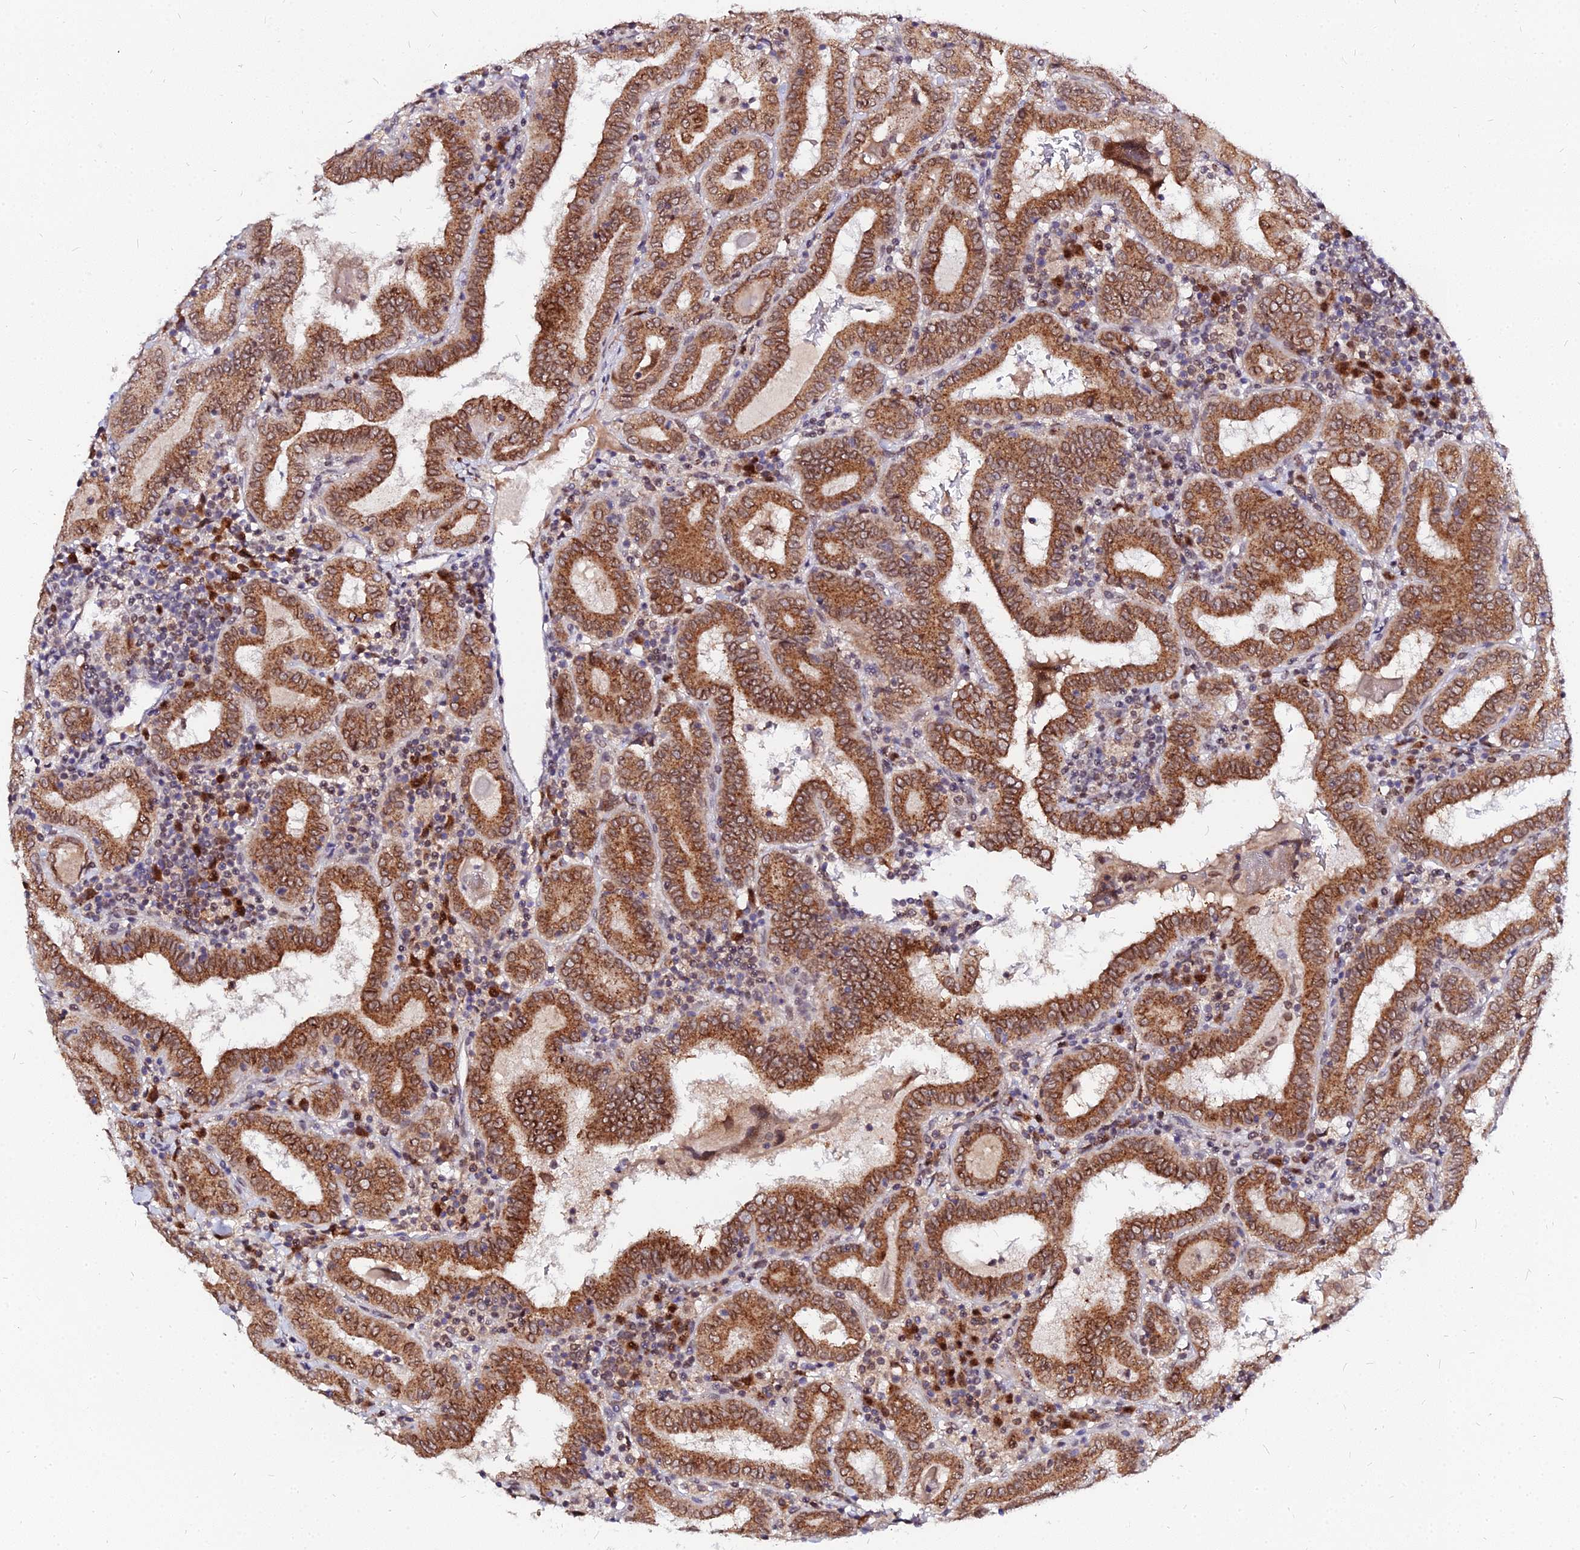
{"staining": {"intensity": "strong", "quantity": ">75%", "location": "cytoplasmic/membranous,nuclear"}, "tissue": "thyroid cancer", "cell_type": "Tumor cells", "image_type": "cancer", "snomed": [{"axis": "morphology", "description": "Papillary adenocarcinoma, NOS"}, {"axis": "topography", "description": "Thyroid gland"}], "caption": "IHC histopathology image of neoplastic tissue: thyroid papillary adenocarcinoma stained using IHC shows high levels of strong protein expression localized specifically in the cytoplasmic/membranous and nuclear of tumor cells, appearing as a cytoplasmic/membranous and nuclear brown color.", "gene": "RNF121", "patient": {"sex": "female", "age": 72}}